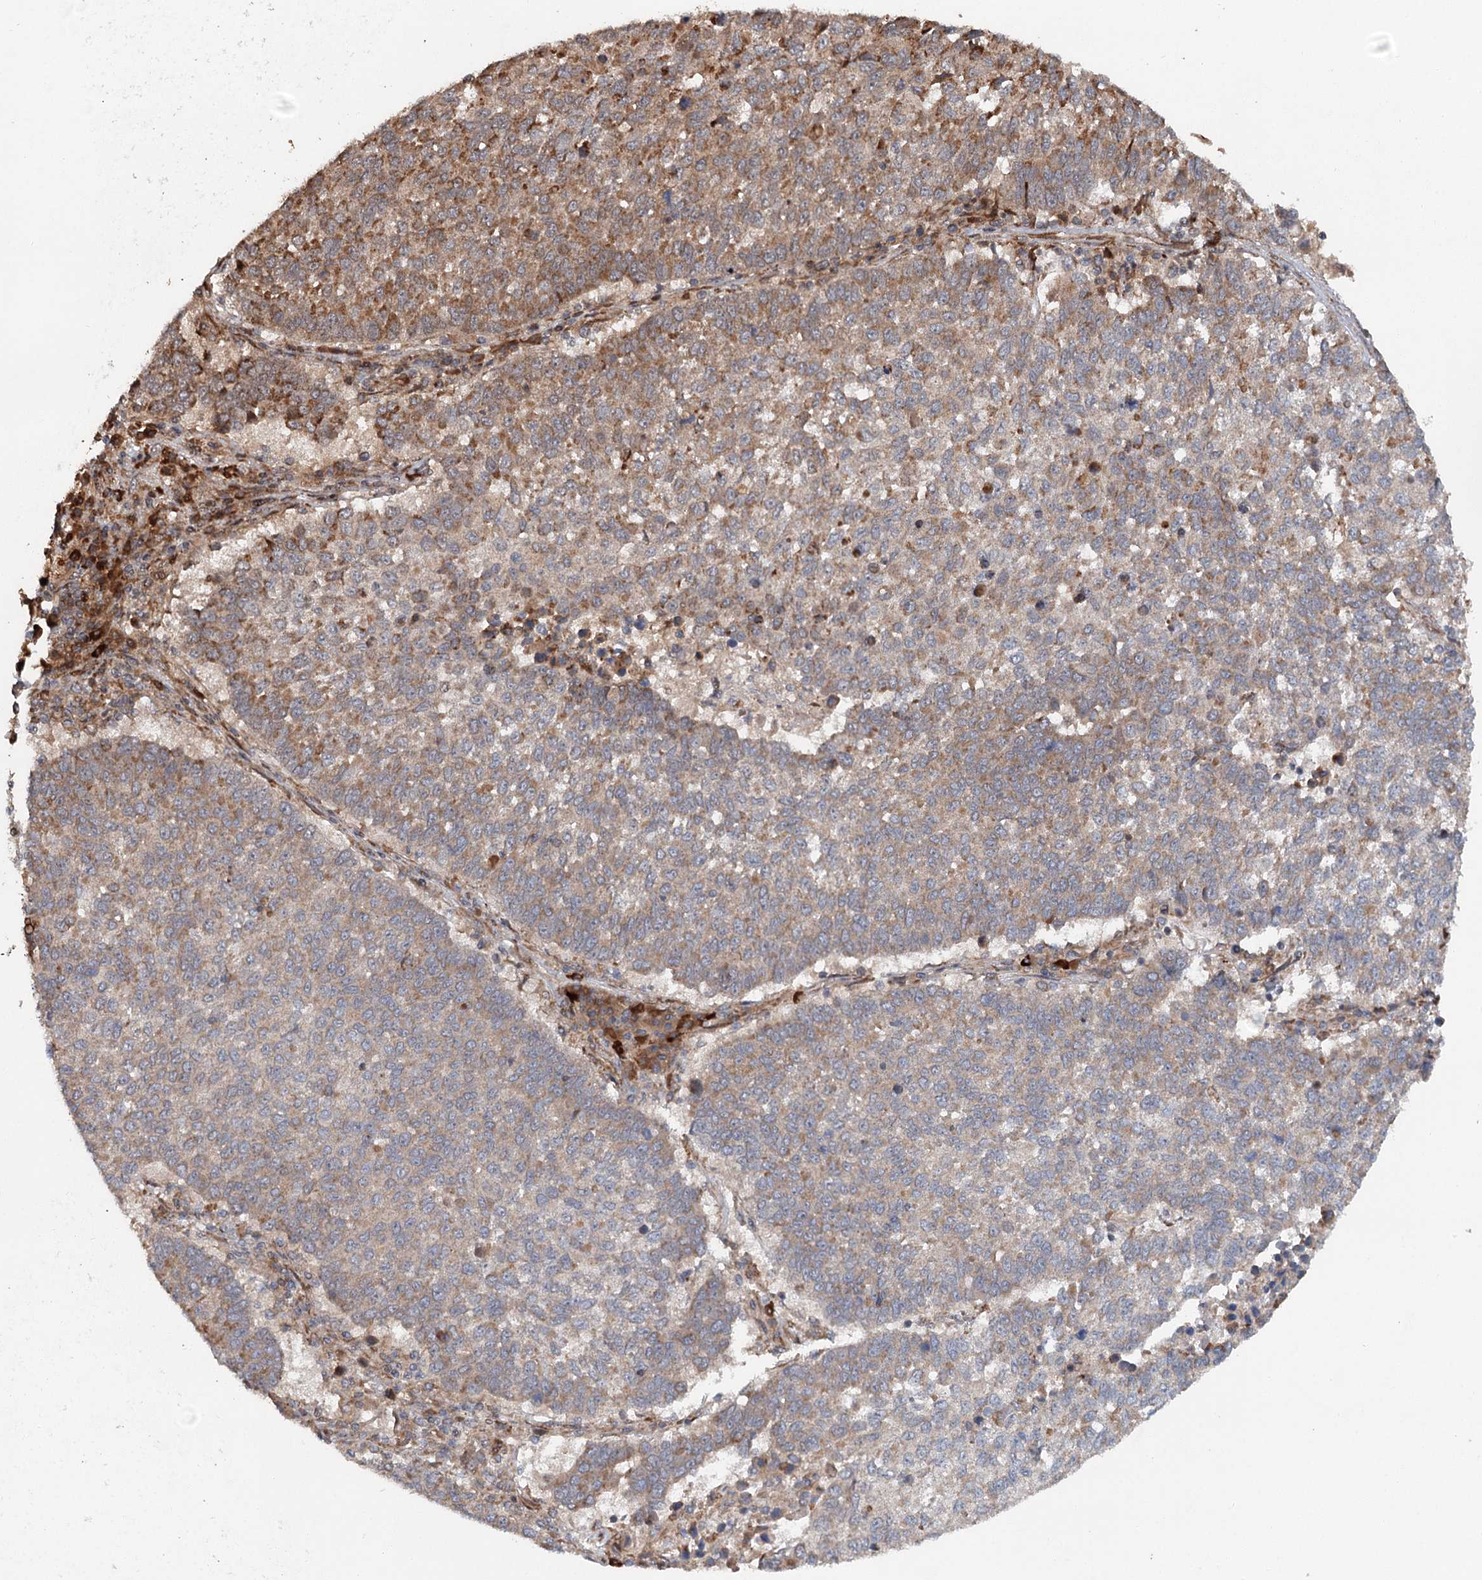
{"staining": {"intensity": "moderate", "quantity": "25%-75%", "location": "cytoplasmic/membranous"}, "tissue": "lung cancer", "cell_type": "Tumor cells", "image_type": "cancer", "snomed": [{"axis": "morphology", "description": "Squamous cell carcinoma, NOS"}, {"axis": "topography", "description": "Lung"}], "caption": "Immunohistochemistry of human lung squamous cell carcinoma displays medium levels of moderate cytoplasmic/membranous expression in about 25%-75% of tumor cells.", "gene": "SRPX2", "patient": {"sex": "male", "age": 73}}